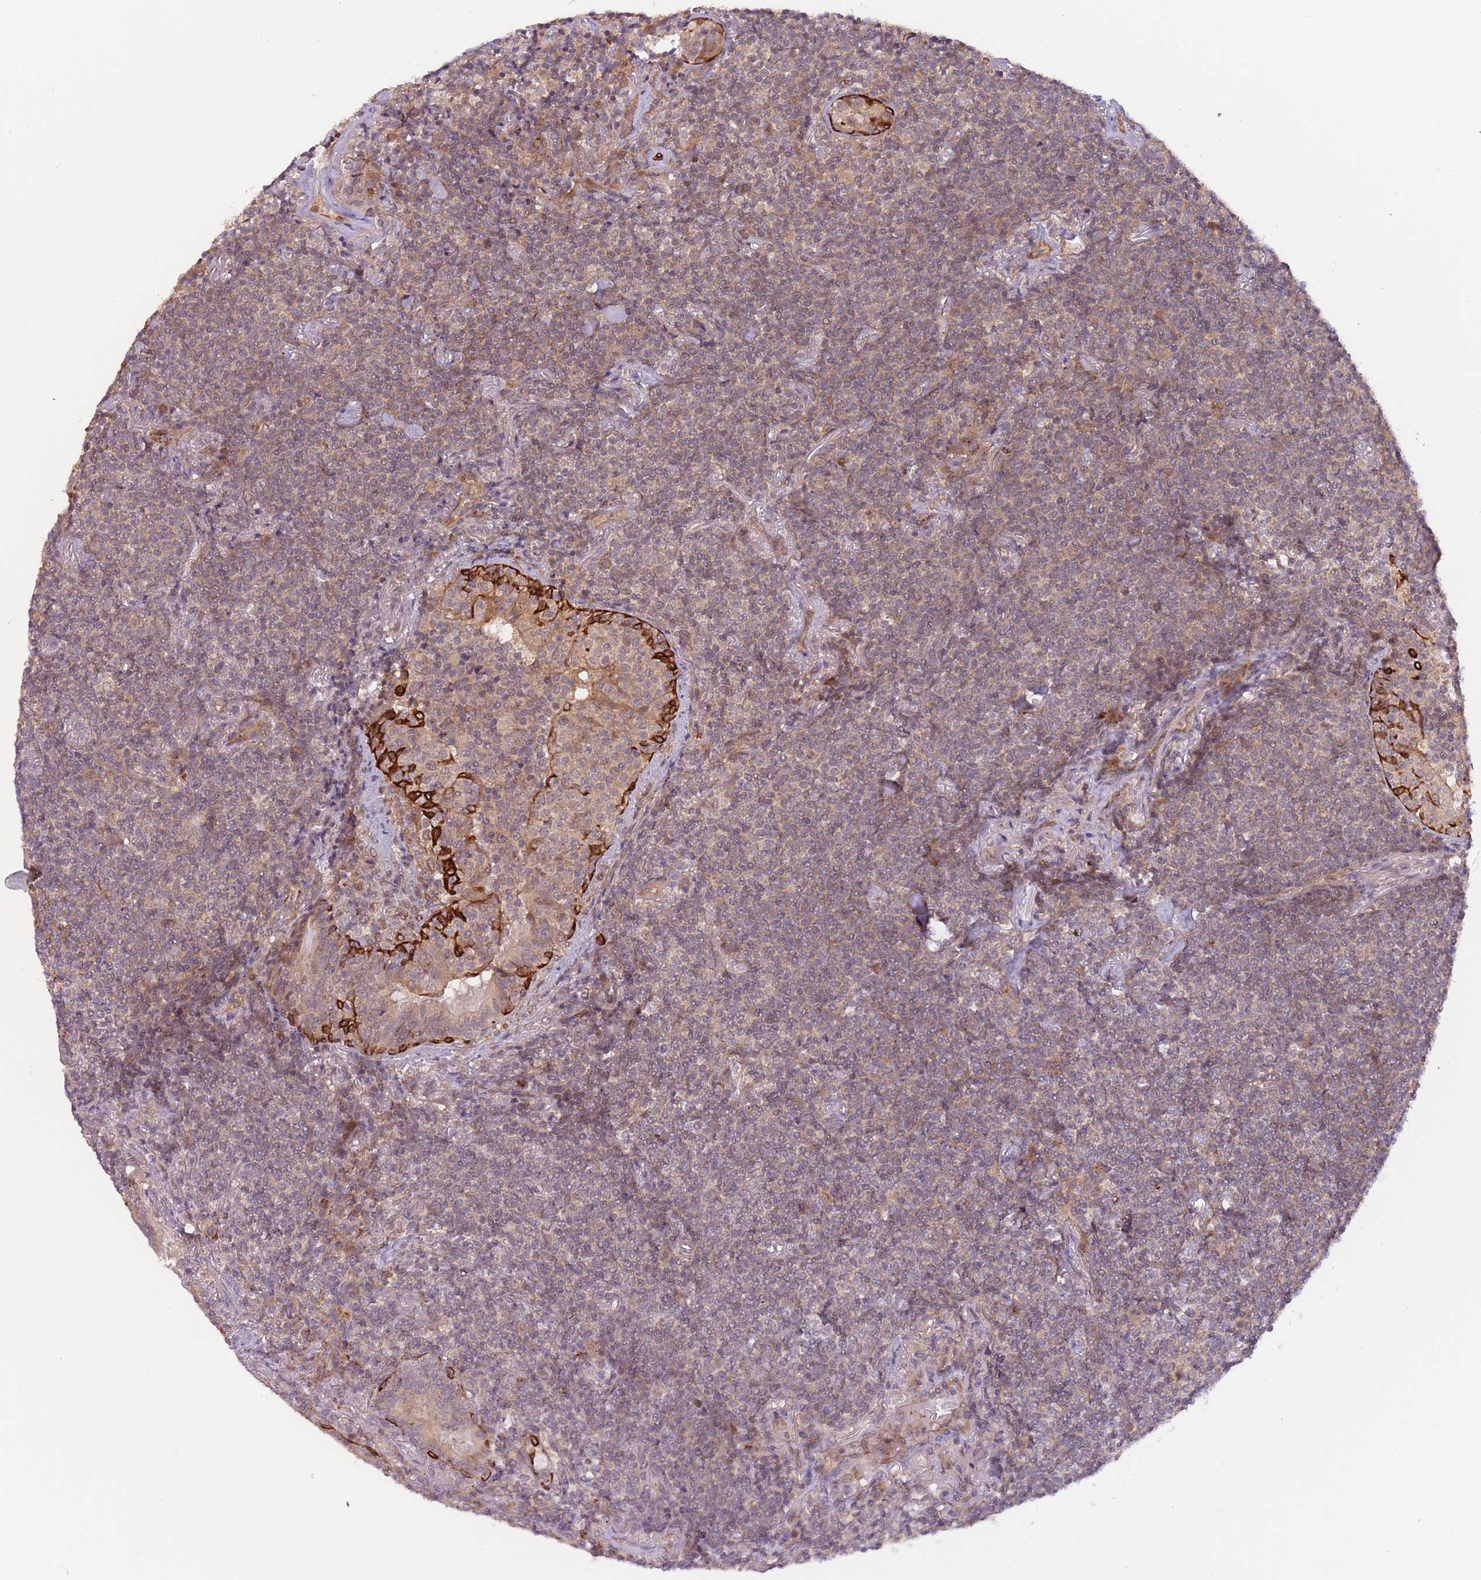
{"staining": {"intensity": "weak", "quantity": "25%-75%", "location": "cytoplasmic/membranous"}, "tissue": "lymphoma", "cell_type": "Tumor cells", "image_type": "cancer", "snomed": [{"axis": "morphology", "description": "Malignant lymphoma, non-Hodgkin's type, Low grade"}, {"axis": "topography", "description": "Lung"}], "caption": "Lymphoma stained for a protein (brown) reveals weak cytoplasmic/membranous positive staining in approximately 25%-75% of tumor cells.", "gene": "PRR16", "patient": {"sex": "female", "age": 71}}